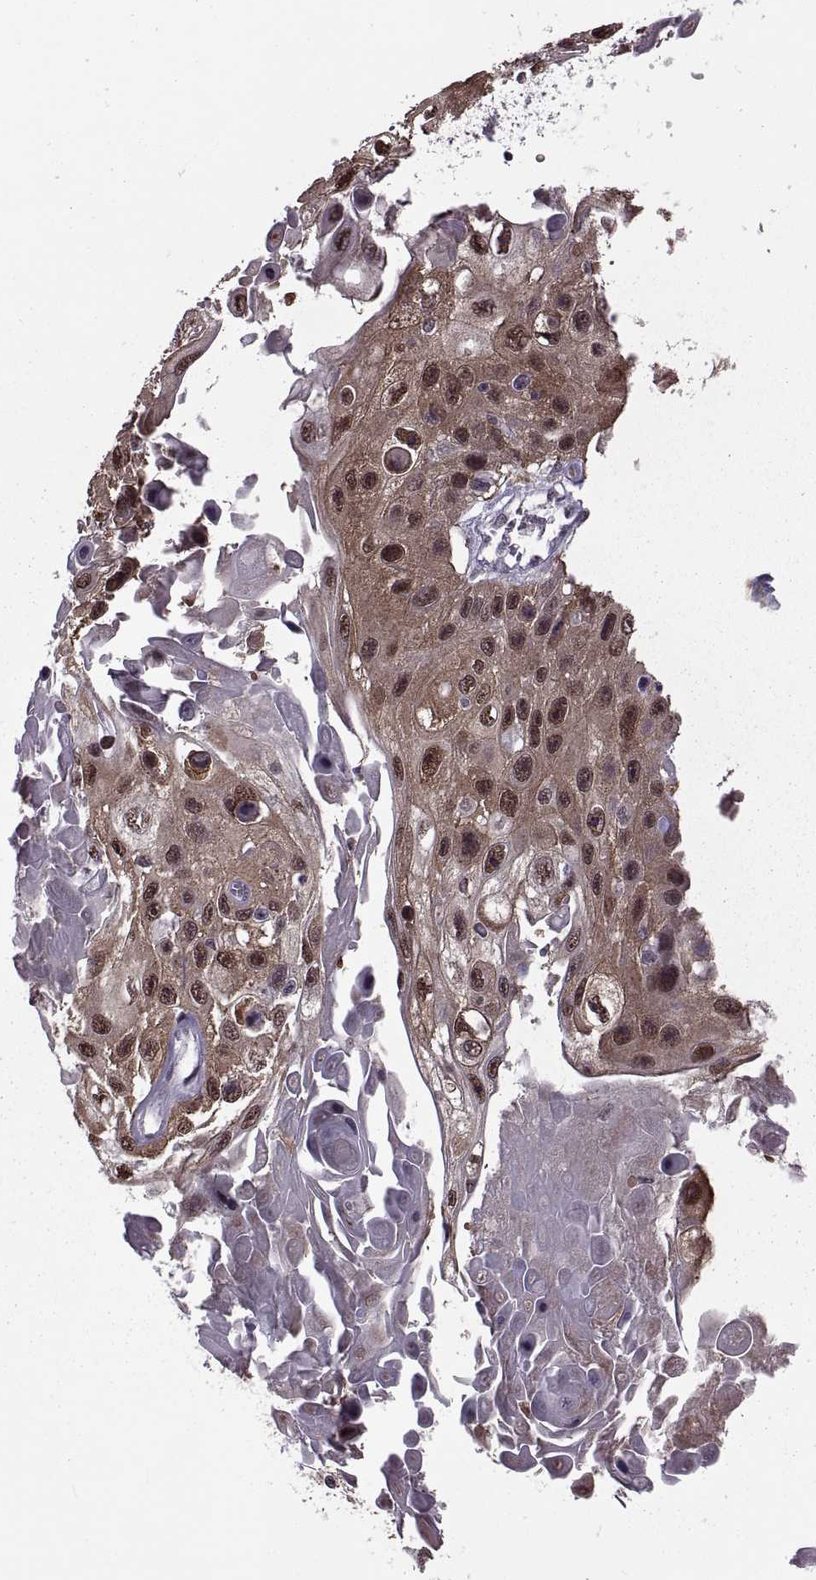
{"staining": {"intensity": "moderate", "quantity": ">75%", "location": "cytoplasmic/membranous,nuclear"}, "tissue": "skin cancer", "cell_type": "Tumor cells", "image_type": "cancer", "snomed": [{"axis": "morphology", "description": "Squamous cell carcinoma, NOS"}, {"axis": "topography", "description": "Skin"}], "caption": "Protein staining of skin cancer tissue reveals moderate cytoplasmic/membranous and nuclear staining in approximately >75% of tumor cells.", "gene": "MAGEA4", "patient": {"sex": "male", "age": 82}}